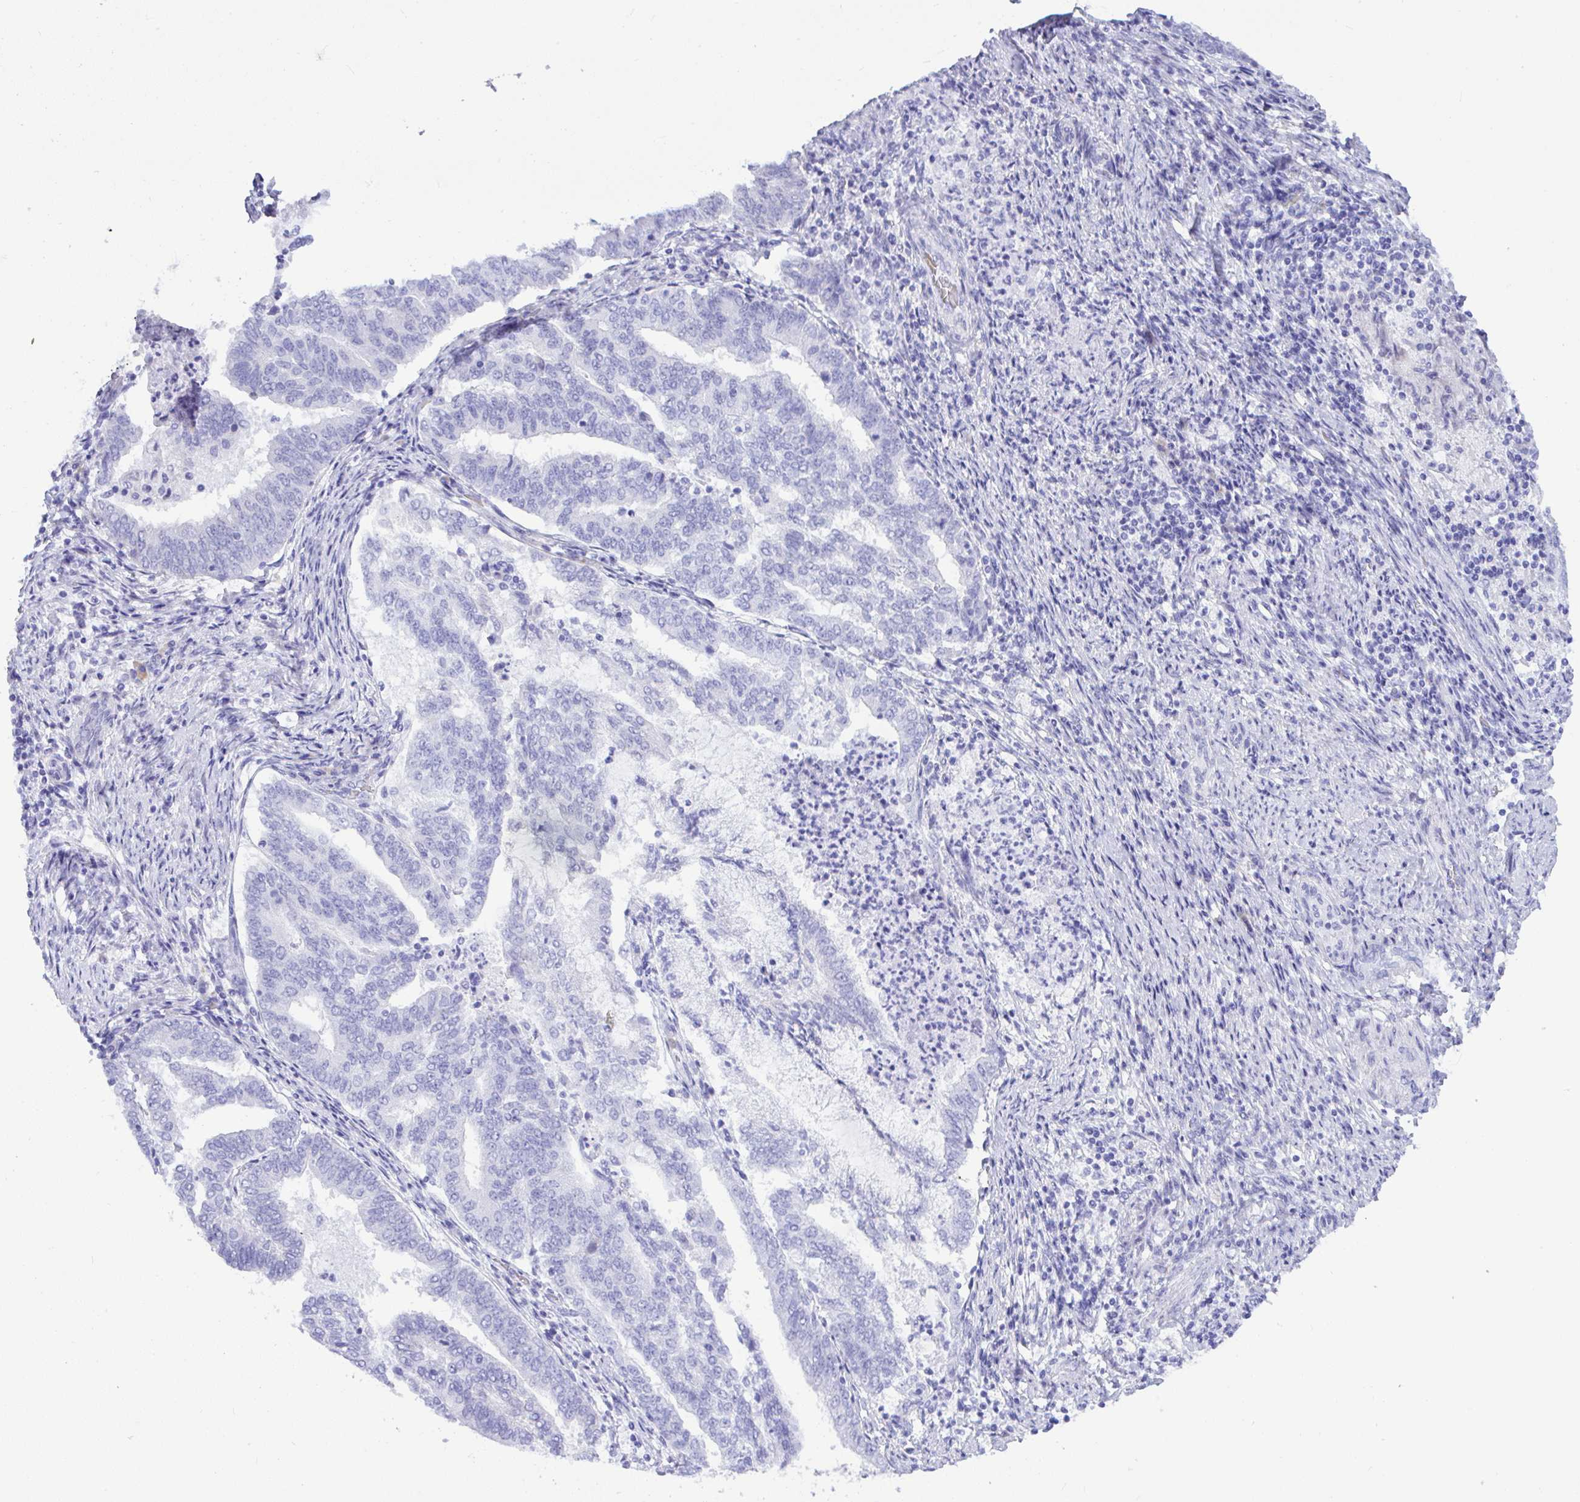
{"staining": {"intensity": "negative", "quantity": "none", "location": "none"}, "tissue": "endometrial cancer", "cell_type": "Tumor cells", "image_type": "cancer", "snomed": [{"axis": "morphology", "description": "Adenocarcinoma, NOS"}, {"axis": "topography", "description": "Endometrium"}], "caption": "Micrograph shows no significant protein positivity in tumor cells of endometrial adenocarcinoma.", "gene": "SEL1L2", "patient": {"sex": "female", "age": 80}}